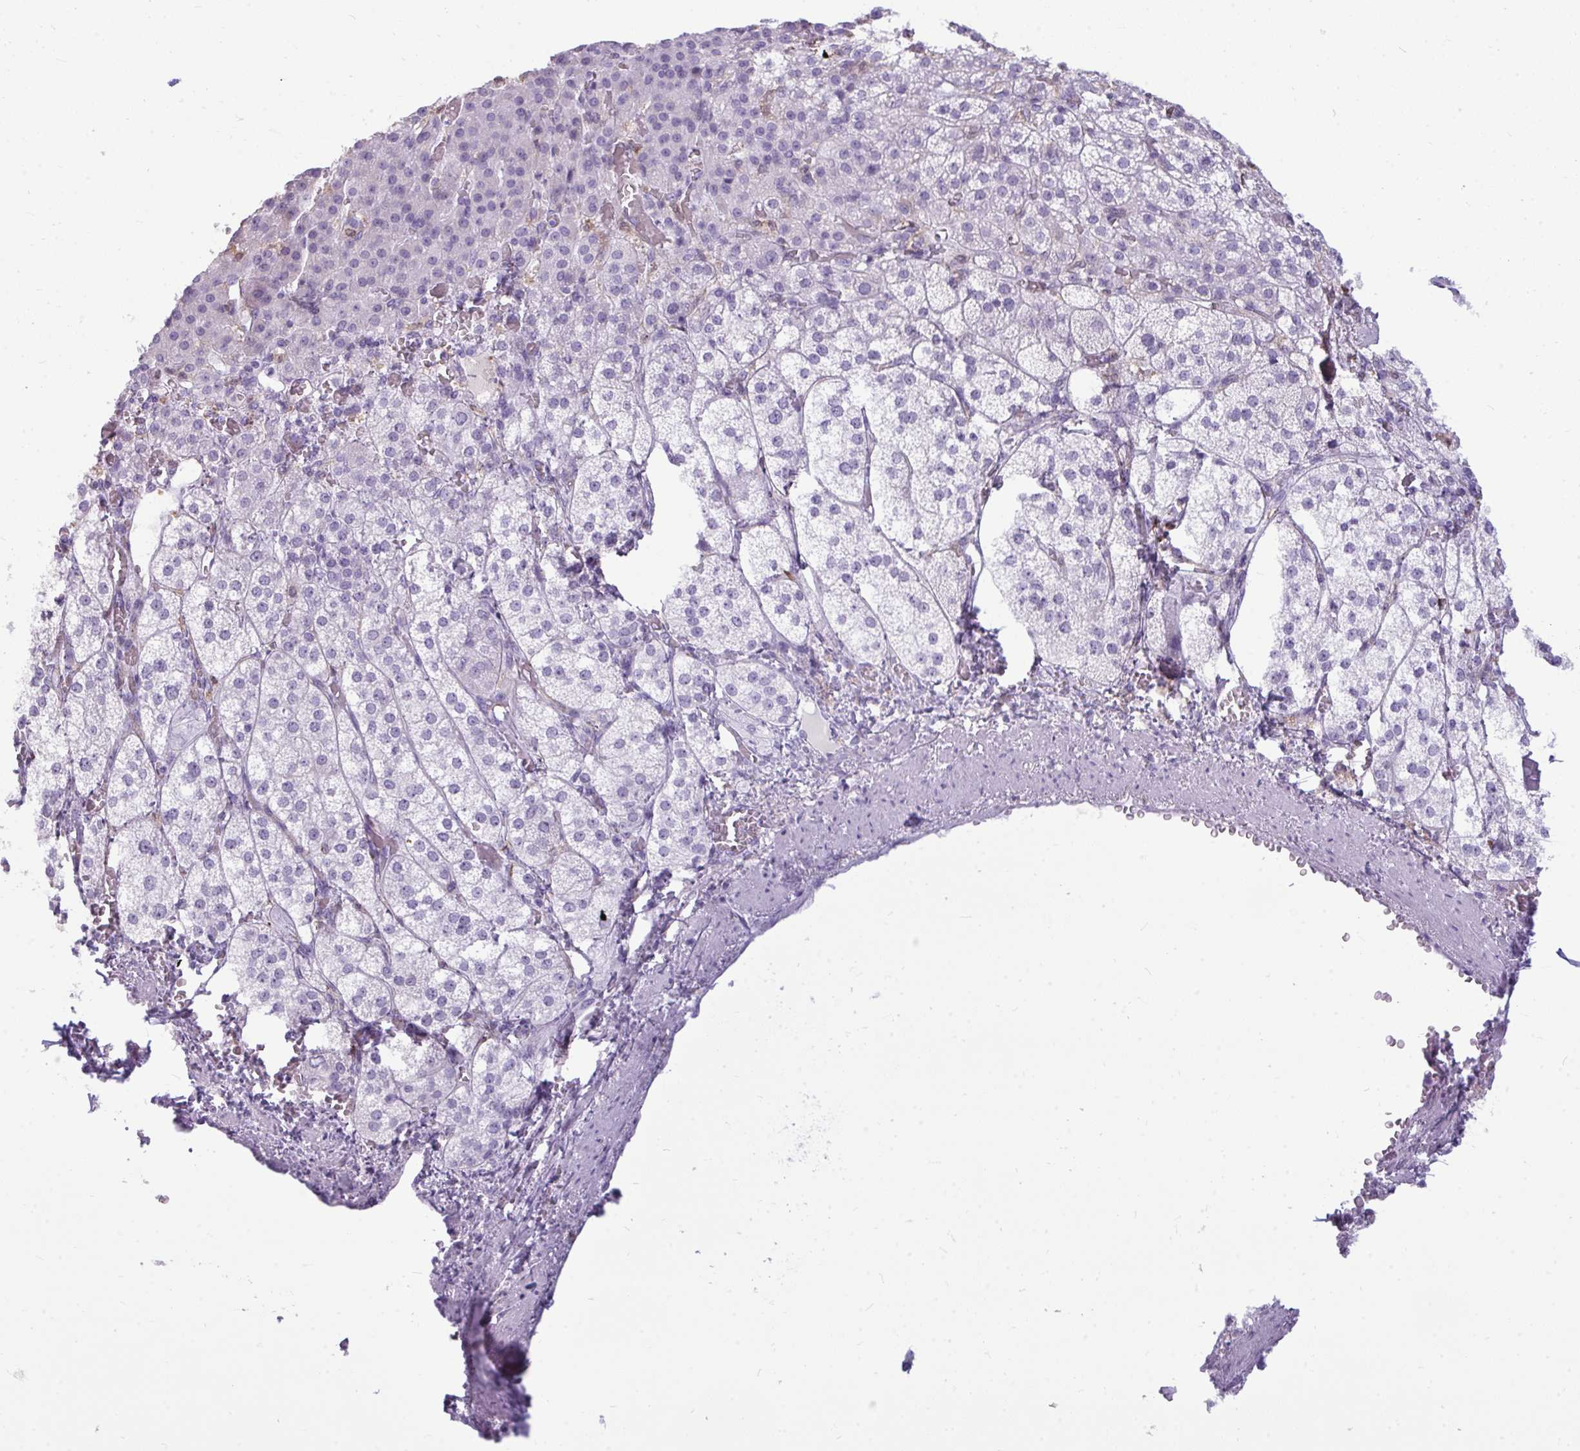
{"staining": {"intensity": "negative", "quantity": "none", "location": "none"}, "tissue": "adrenal gland", "cell_type": "Glandular cells", "image_type": "normal", "snomed": [{"axis": "morphology", "description": "Normal tissue, NOS"}, {"axis": "topography", "description": "Adrenal gland"}], "caption": "This is an immunohistochemistry (IHC) histopathology image of benign human adrenal gland. There is no expression in glandular cells.", "gene": "ANKRD60", "patient": {"sex": "female", "age": 60}}